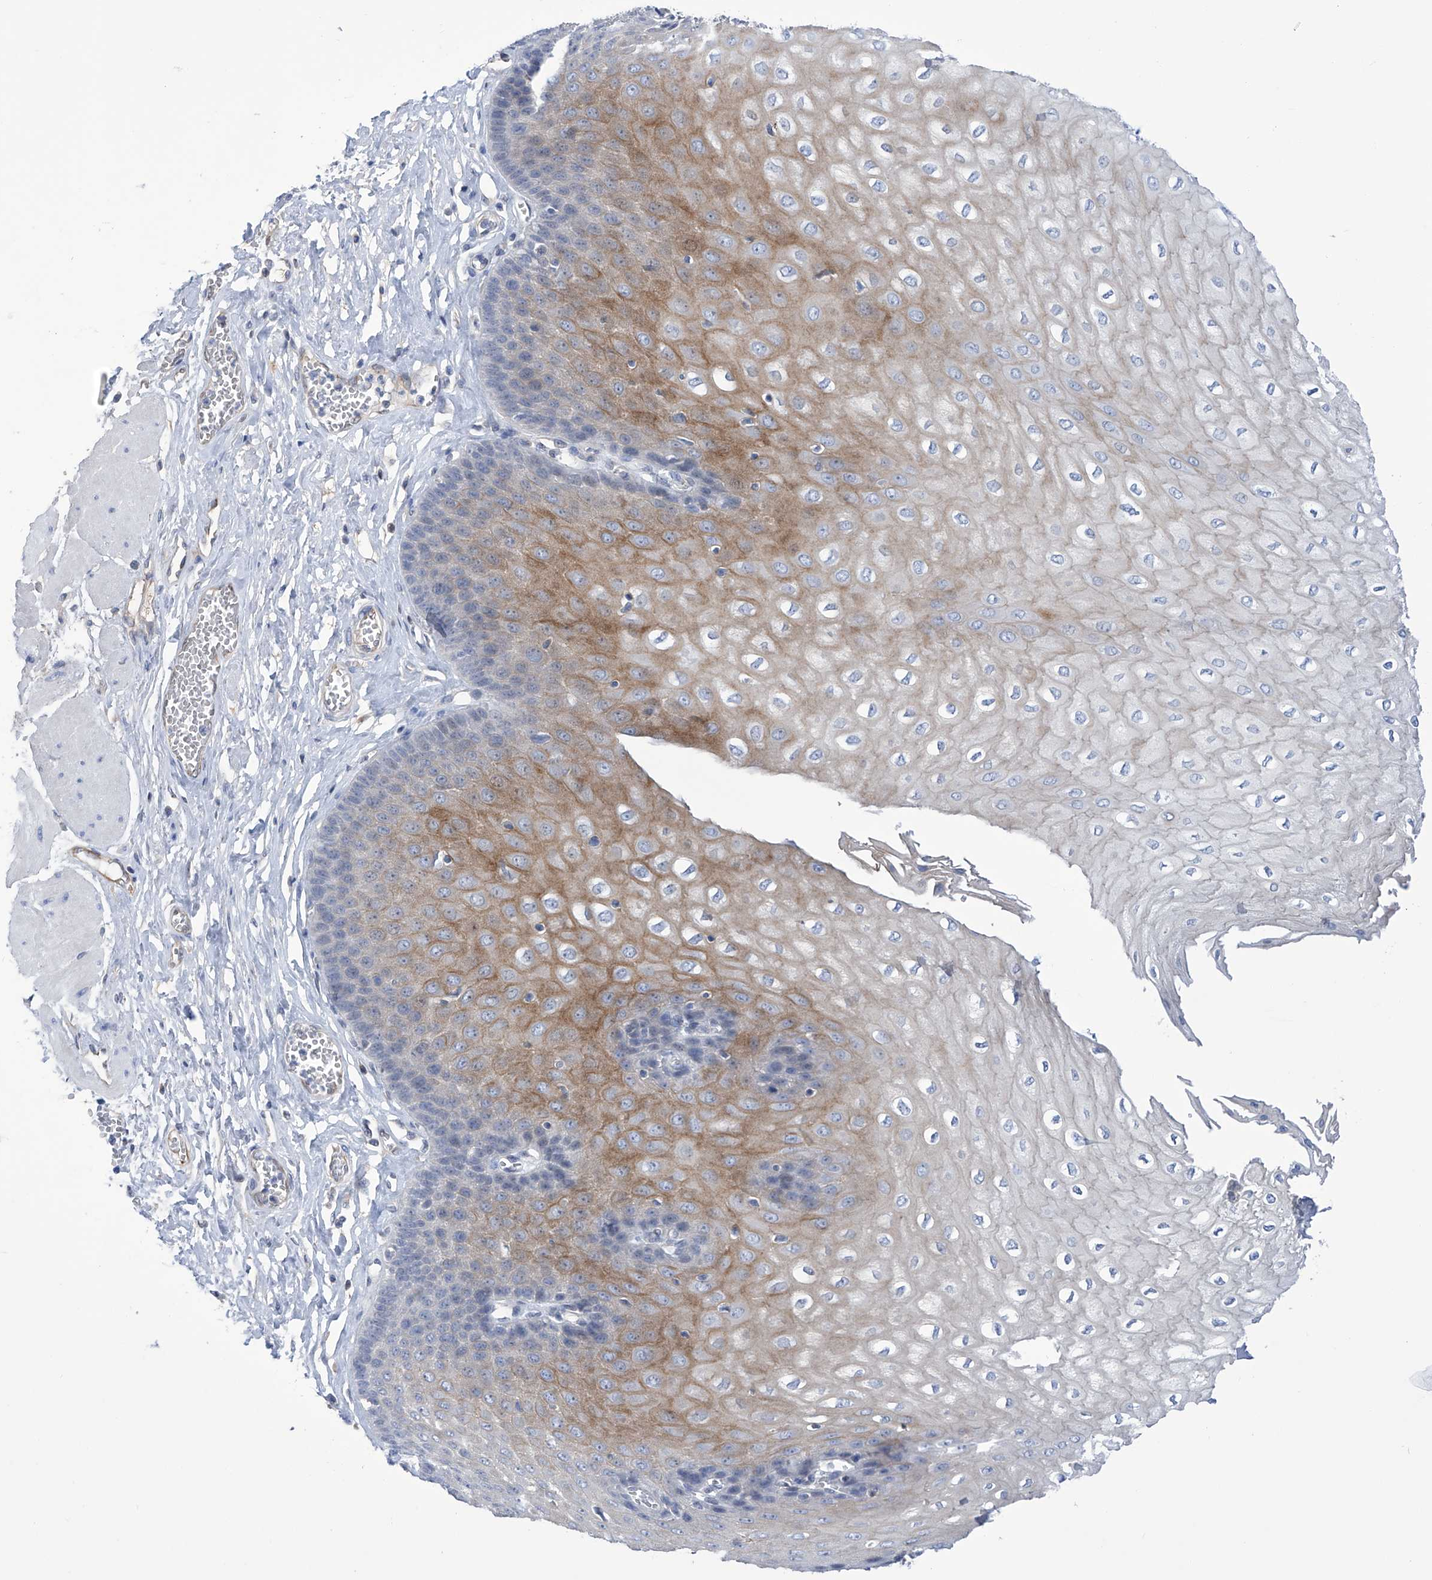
{"staining": {"intensity": "moderate", "quantity": "25%-75%", "location": "cytoplasmic/membranous"}, "tissue": "esophagus", "cell_type": "Squamous epithelial cells", "image_type": "normal", "snomed": [{"axis": "morphology", "description": "Normal tissue, NOS"}, {"axis": "topography", "description": "Esophagus"}], "caption": "A high-resolution micrograph shows IHC staining of unremarkable esophagus, which shows moderate cytoplasmic/membranous expression in approximately 25%-75% of squamous epithelial cells.", "gene": "PGM3", "patient": {"sex": "male", "age": 60}}